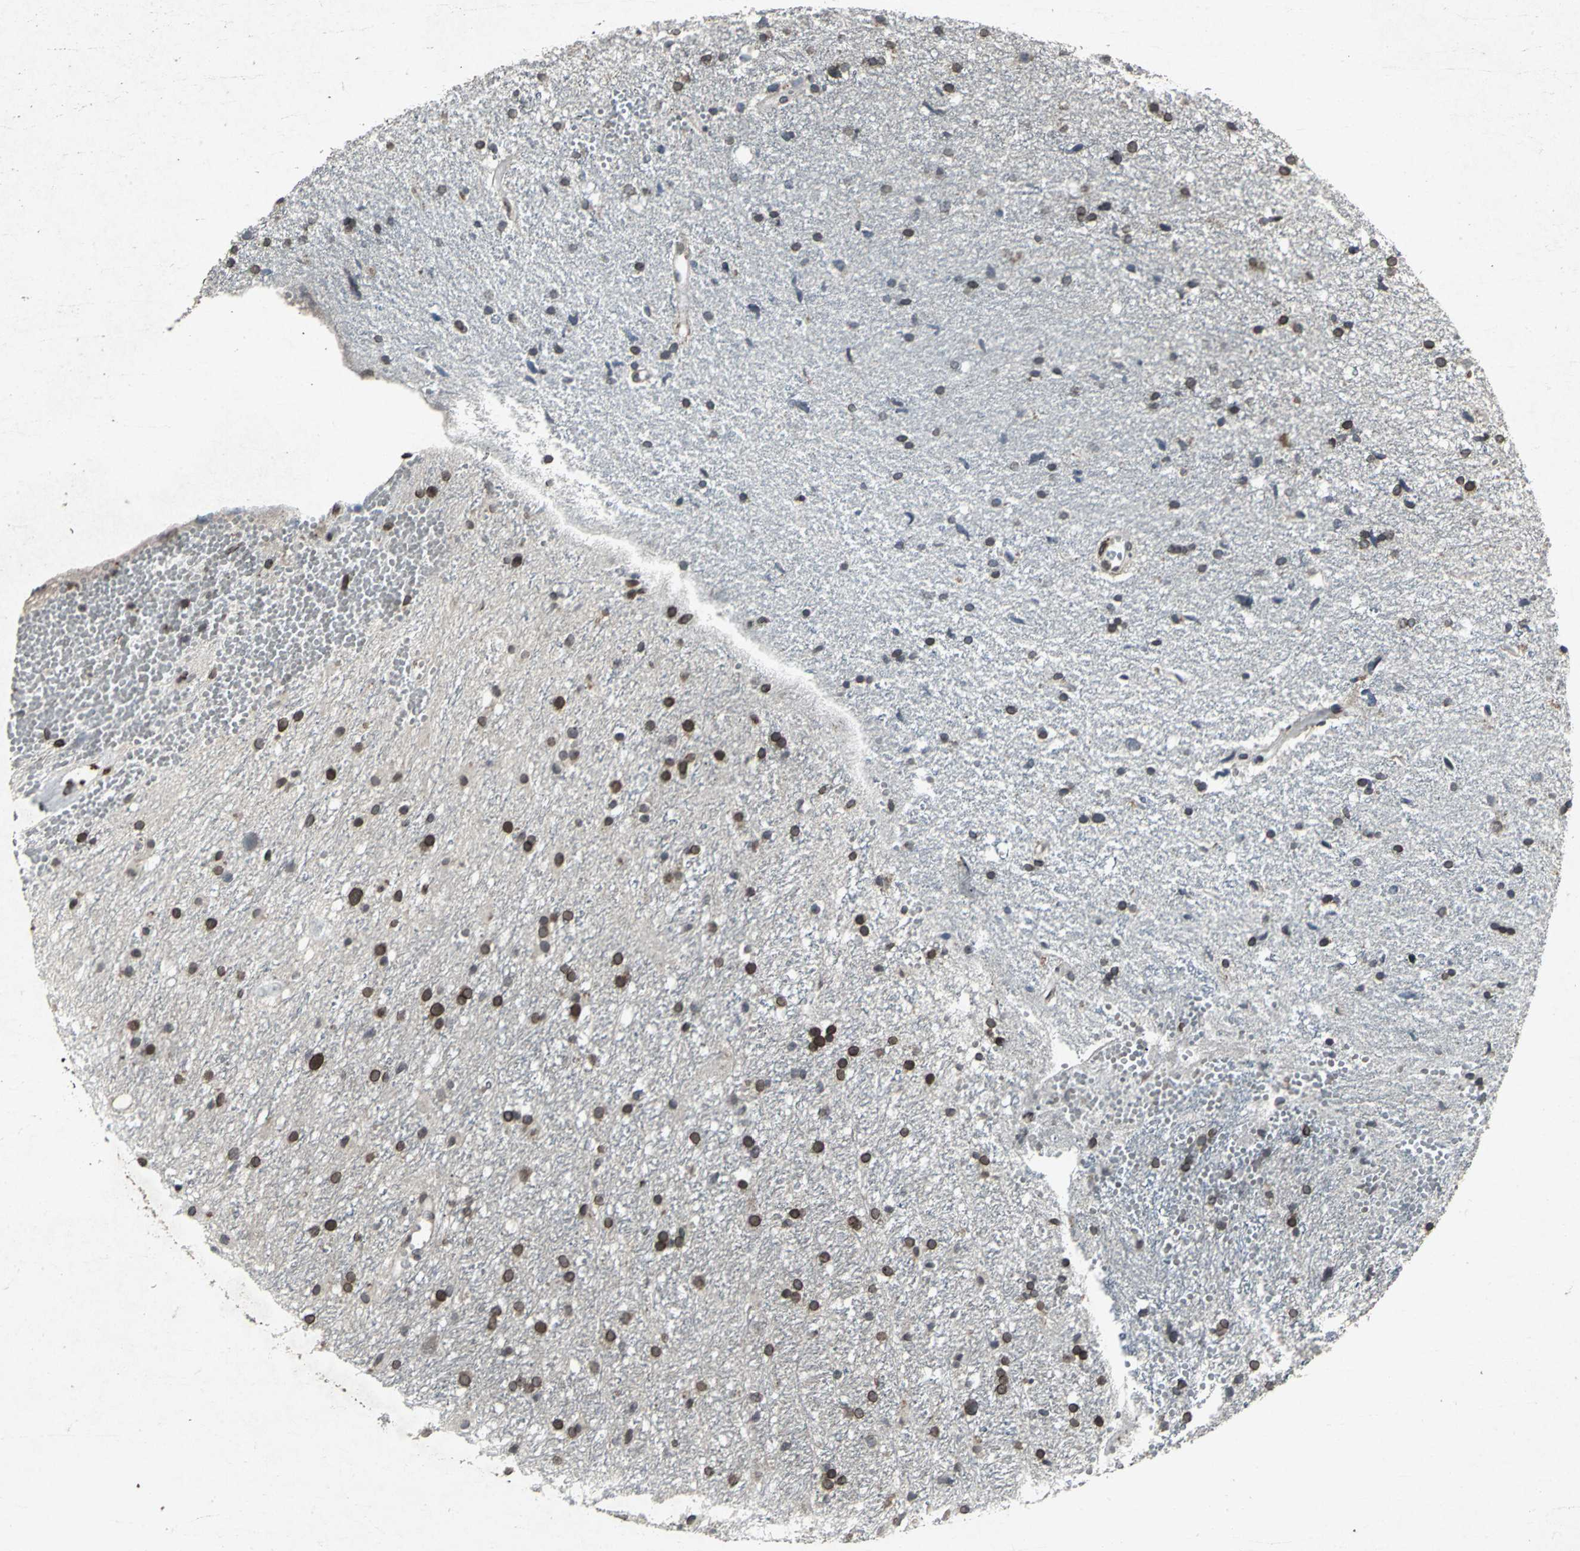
{"staining": {"intensity": "strong", "quantity": ">75%", "location": "cytoplasmic/membranous,nuclear"}, "tissue": "glioma", "cell_type": "Tumor cells", "image_type": "cancer", "snomed": [{"axis": "morphology", "description": "Glioma, malignant, High grade"}, {"axis": "topography", "description": "Brain"}], "caption": "IHC (DAB) staining of malignant high-grade glioma demonstrates strong cytoplasmic/membranous and nuclear protein positivity in approximately >75% of tumor cells. The staining was performed using DAB, with brown indicating positive protein expression. Nuclei are stained blue with hematoxylin.", "gene": "SH2B3", "patient": {"sex": "female", "age": 59}}